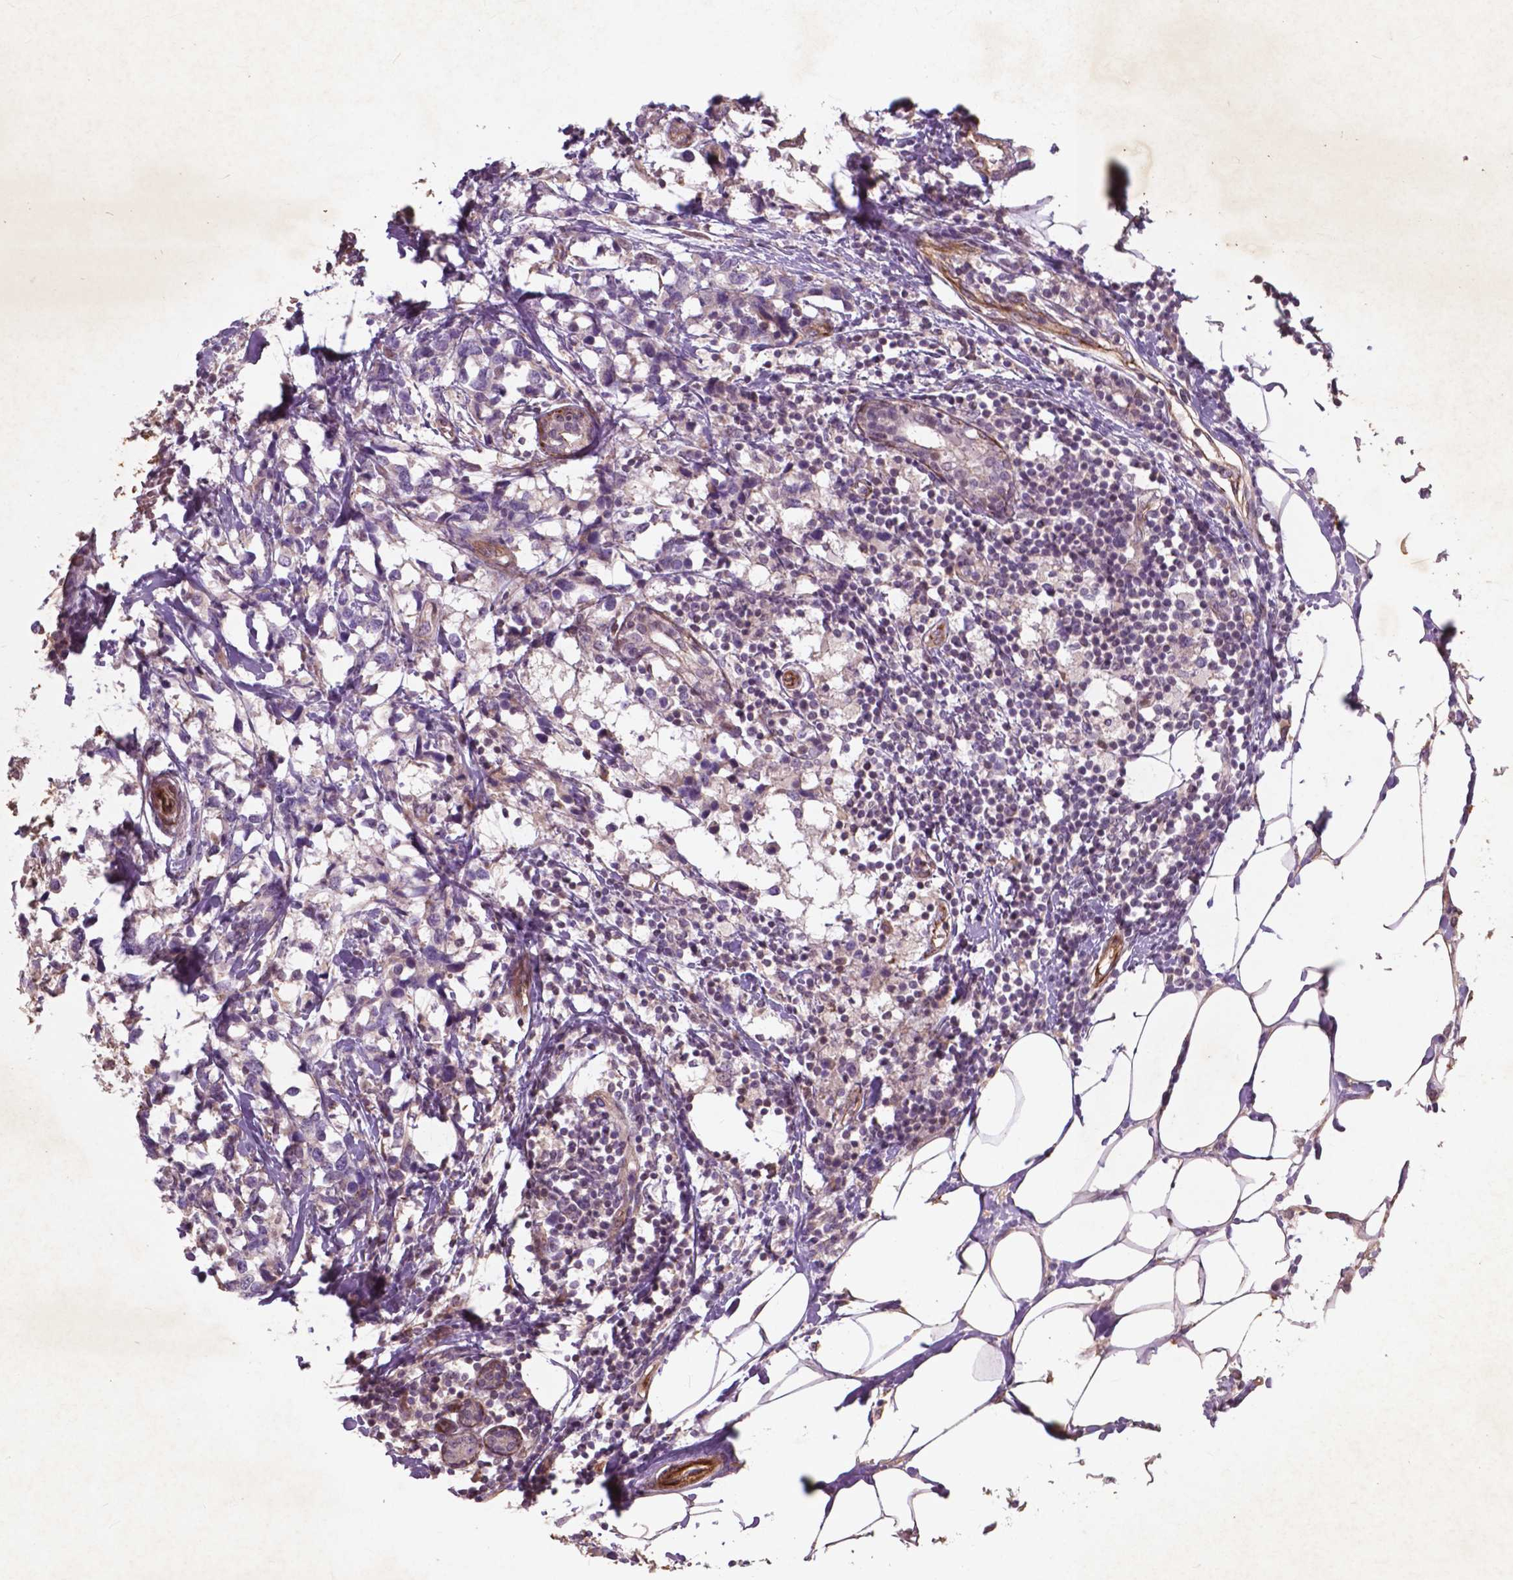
{"staining": {"intensity": "negative", "quantity": "none", "location": "none"}, "tissue": "breast cancer", "cell_type": "Tumor cells", "image_type": "cancer", "snomed": [{"axis": "morphology", "description": "Lobular carcinoma"}, {"axis": "topography", "description": "Breast"}], "caption": "A photomicrograph of breast lobular carcinoma stained for a protein reveals no brown staining in tumor cells.", "gene": "RFPL4B", "patient": {"sex": "female", "age": 59}}